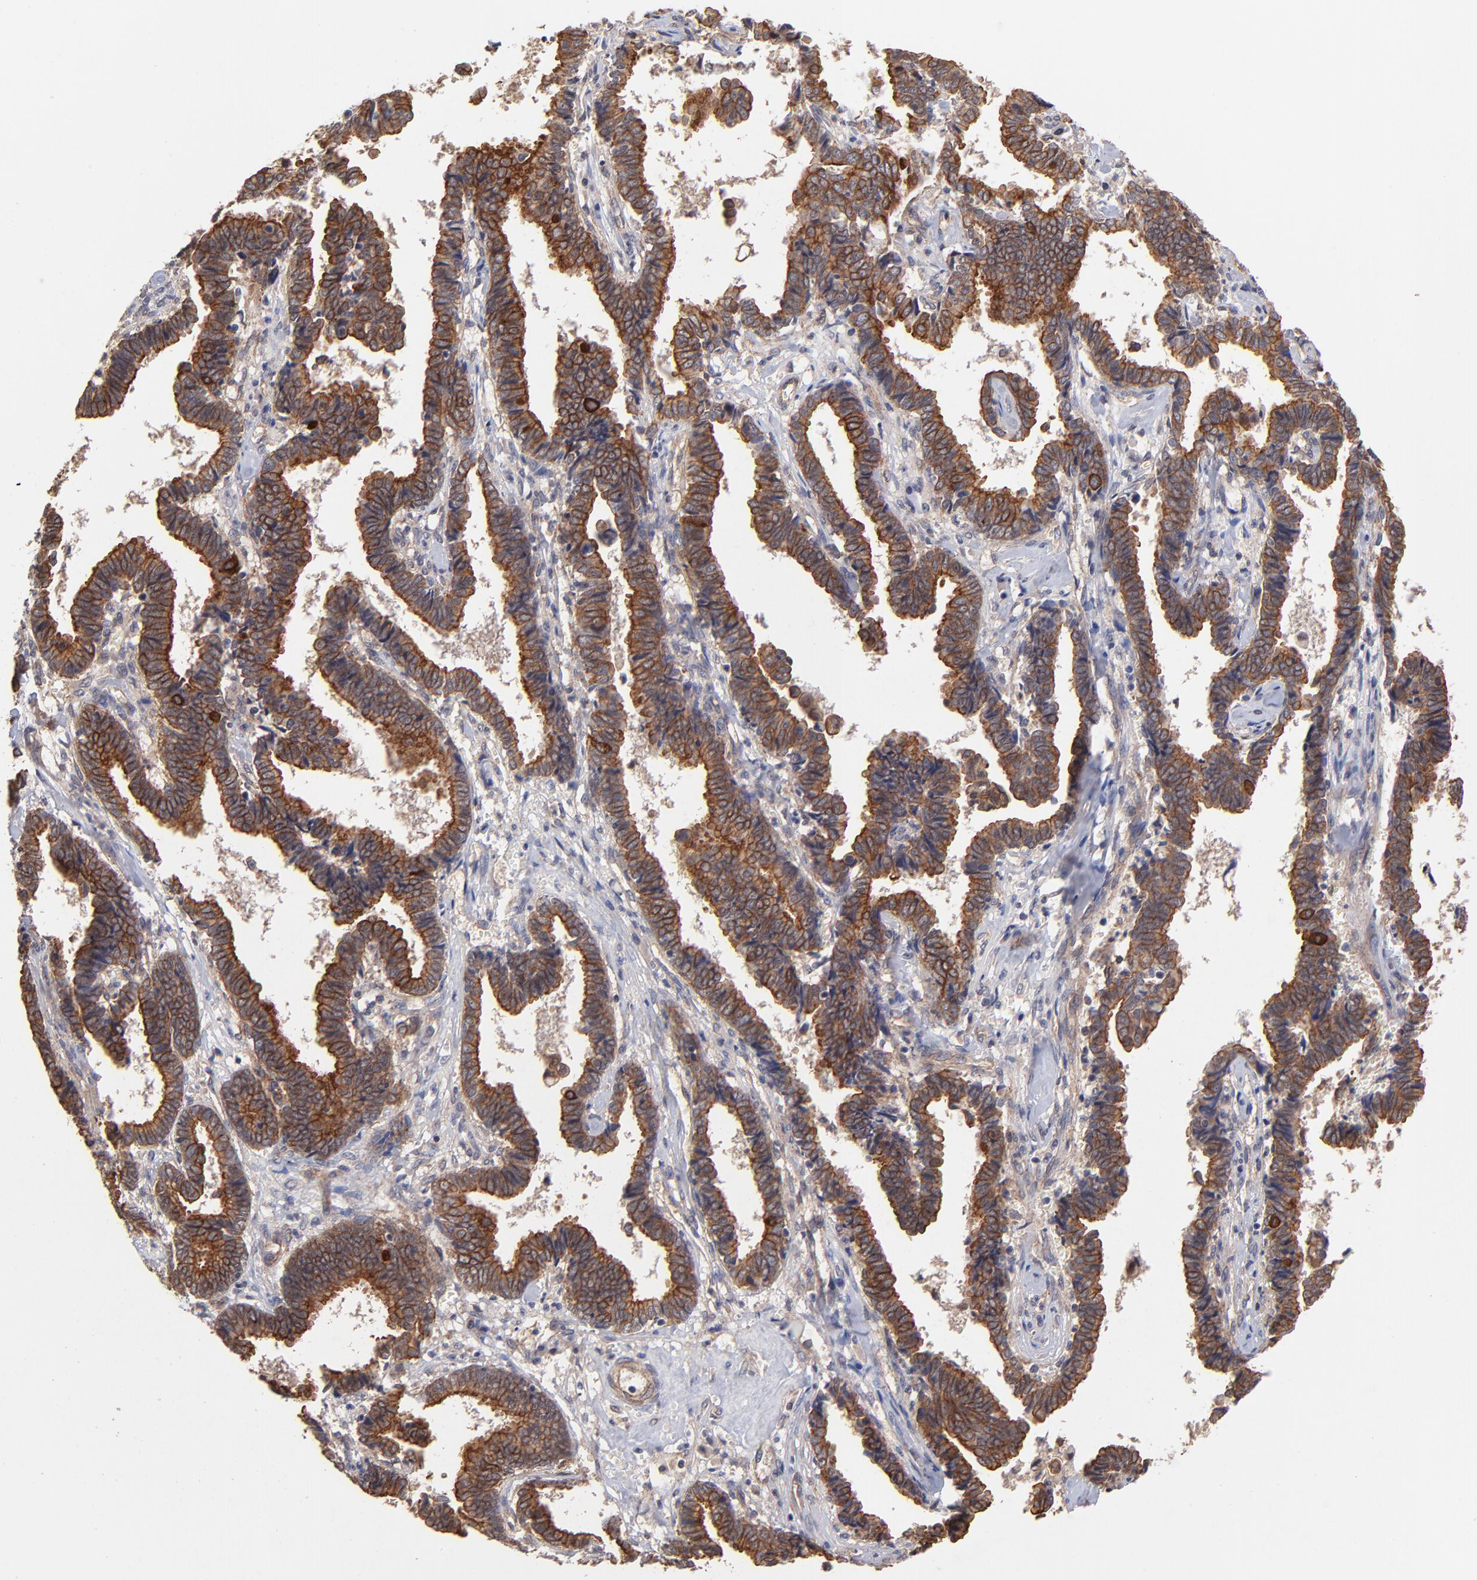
{"staining": {"intensity": "strong", "quantity": ">75%", "location": "cytoplasmic/membranous"}, "tissue": "liver cancer", "cell_type": "Tumor cells", "image_type": "cancer", "snomed": [{"axis": "morphology", "description": "Cholangiocarcinoma"}, {"axis": "topography", "description": "Liver"}], "caption": "An immunohistochemistry (IHC) histopathology image of tumor tissue is shown. Protein staining in brown shows strong cytoplasmic/membranous positivity in liver cancer (cholangiocarcinoma) within tumor cells.", "gene": "STAP2", "patient": {"sex": "male", "age": 57}}